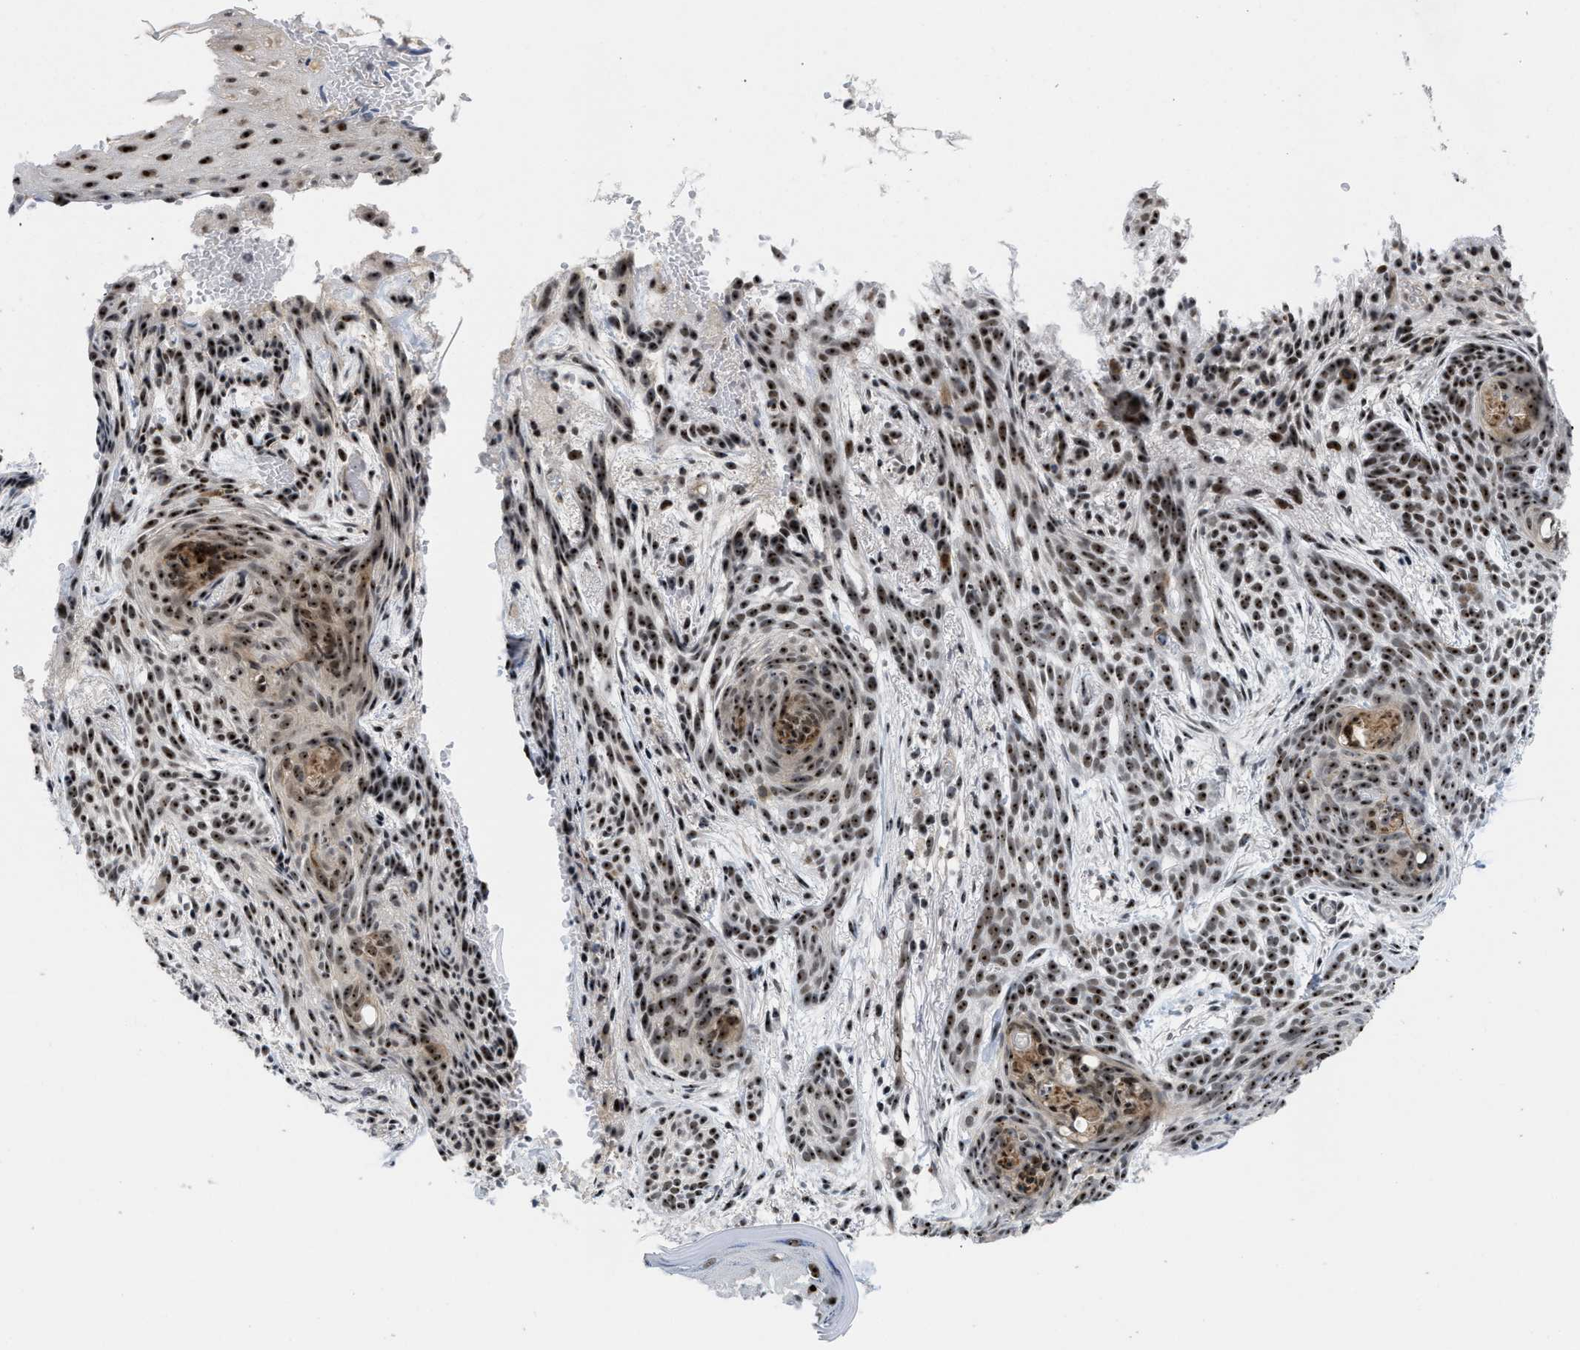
{"staining": {"intensity": "strong", "quantity": ">75%", "location": "nuclear"}, "tissue": "skin cancer", "cell_type": "Tumor cells", "image_type": "cancer", "snomed": [{"axis": "morphology", "description": "Basal cell carcinoma"}, {"axis": "topography", "description": "Skin"}], "caption": "An IHC image of tumor tissue is shown. Protein staining in brown highlights strong nuclear positivity in basal cell carcinoma (skin) within tumor cells.", "gene": "NOP58", "patient": {"sex": "female", "age": 59}}